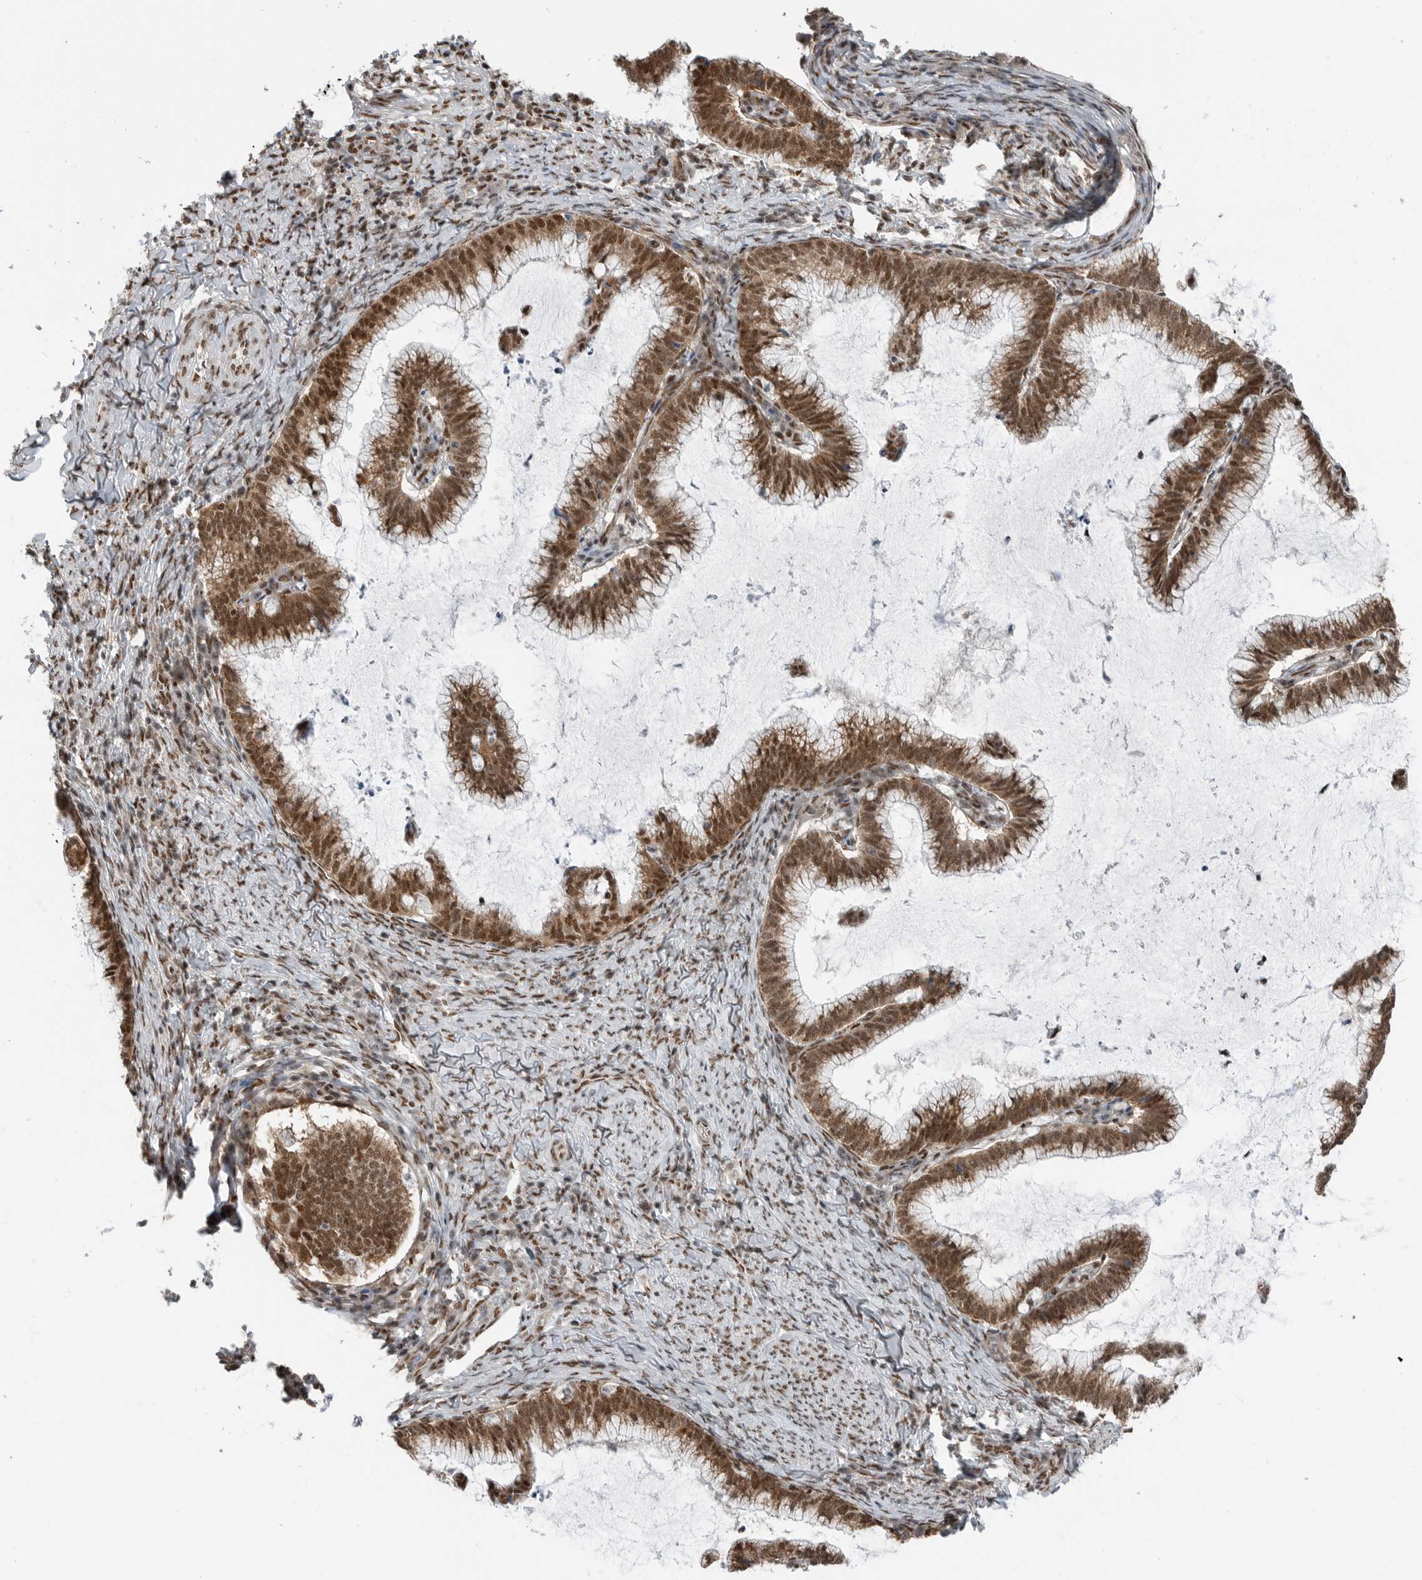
{"staining": {"intensity": "moderate", "quantity": ">75%", "location": "cytoplasmic/membranous,nuclear"}, "tissue": "cervical cancer", "cell_type": "Tumor cells", "image_type": "cancer", "snomed": [{"axis": "morphology", "description": "Adenocarcinoma, NOS"}, {"axis": "topography", "description": "Cervix"}], "caption": "This micrograph reveals IHC staining of human cervical cancer (adenocarcinoma), with medium moderate cytoplasmic/membranous and nuclear positivity in approximately >75% of tumor cells.", "gene": "BLZF1", "patient": {"sex": "female", "age": 36}}